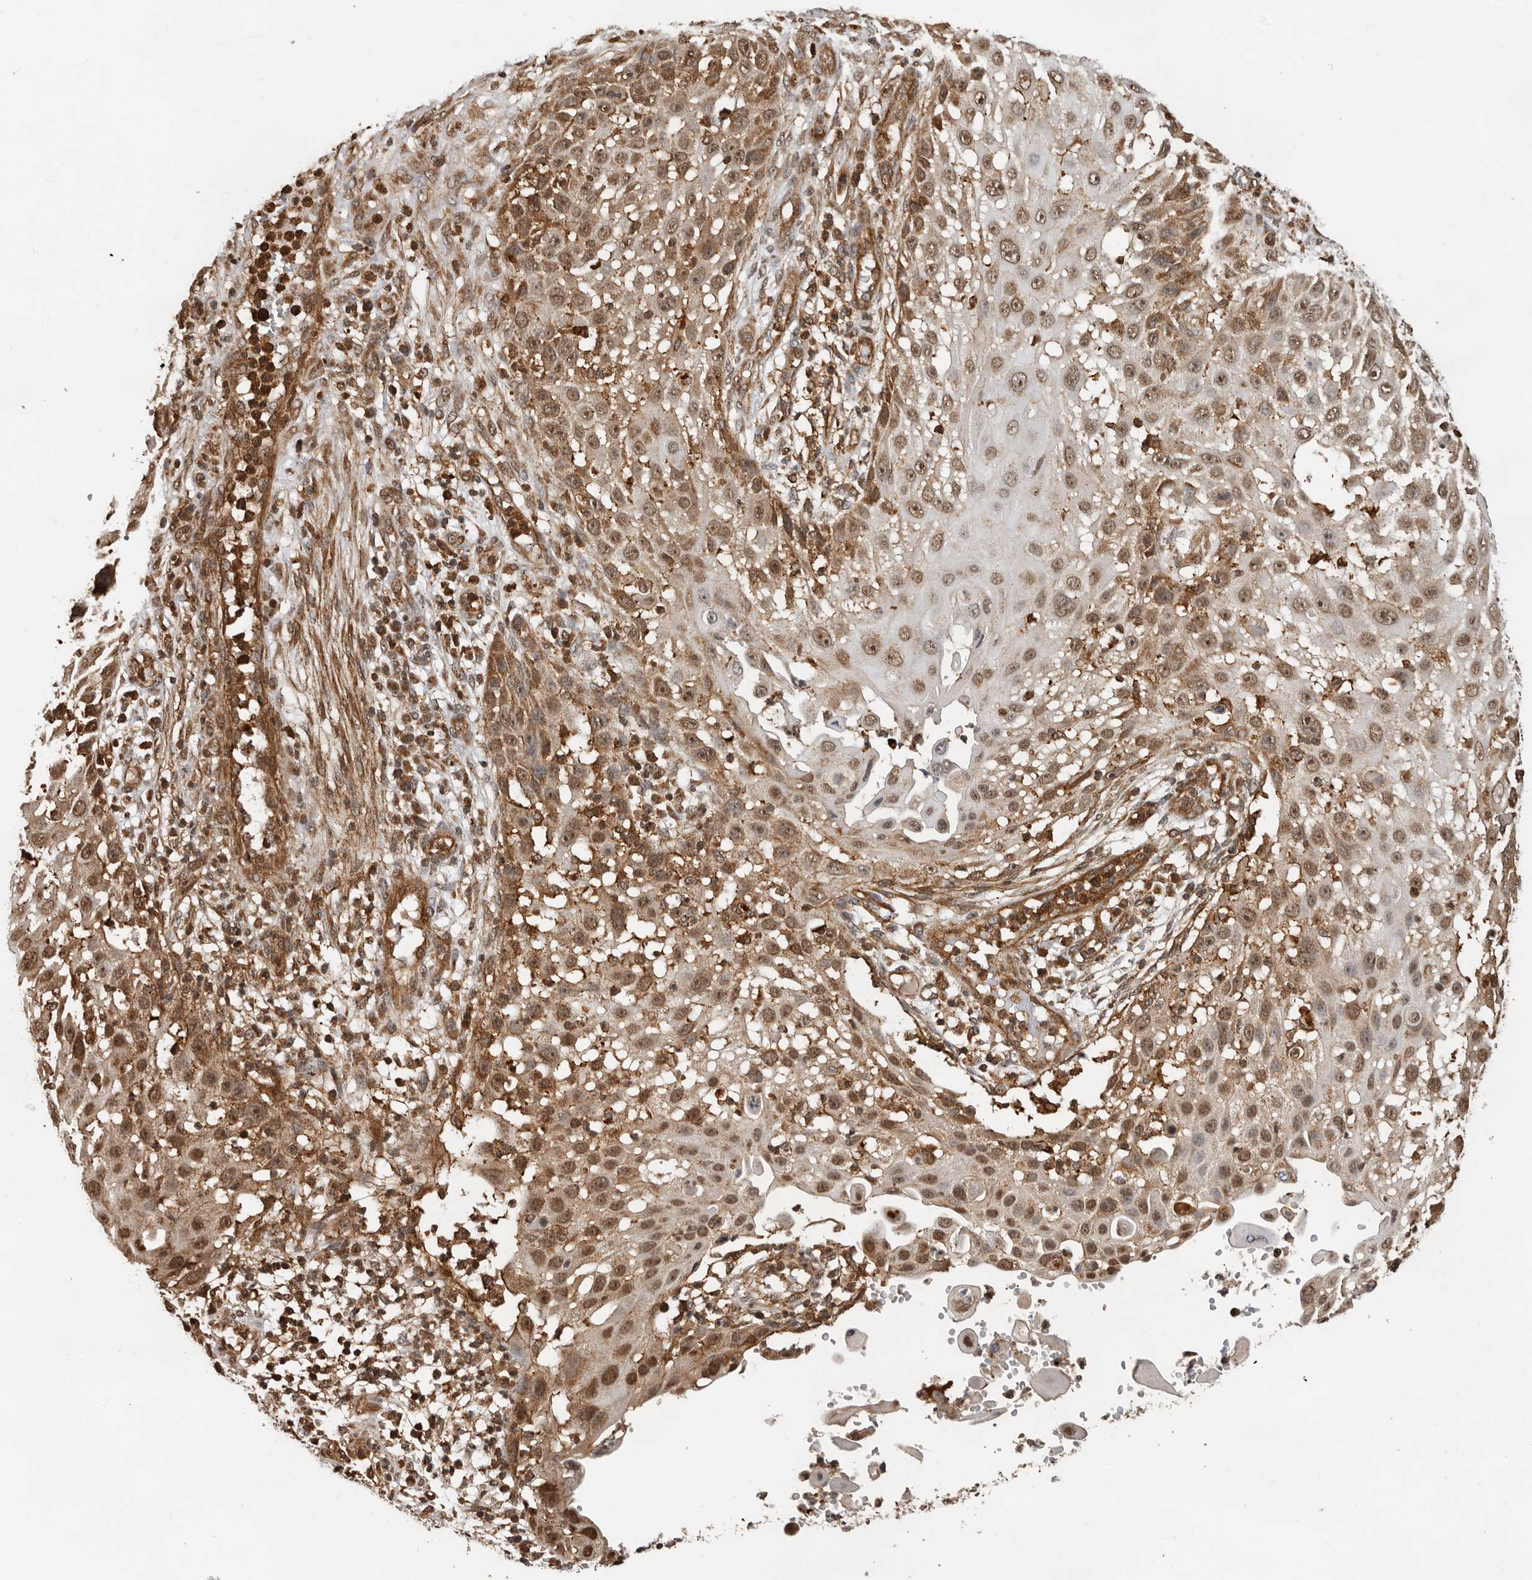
{"staining": {"intensity": "moderate", "quantity": ">75%", "location": "cytoplasmic/membranous,nuclear"}, "tissue": "skin cancer", "cell_type": "Tumor cells", "image_type": "cancer", "snomed": [{"axis": "morphology", "description": "Squamous cell carcinoma, NOS"}, {"axis": "topography", "description": "Skin"}], "caption": "Moderate cytoplasmic/membranous and nuclear positivity for a protein is identified in about >75% of tumor cells of squamous cell carcinoma (skin) using immunohistochemistry (IHC).", "gene": "RNF157", "patient": {"sex": "female", "age": 44}}